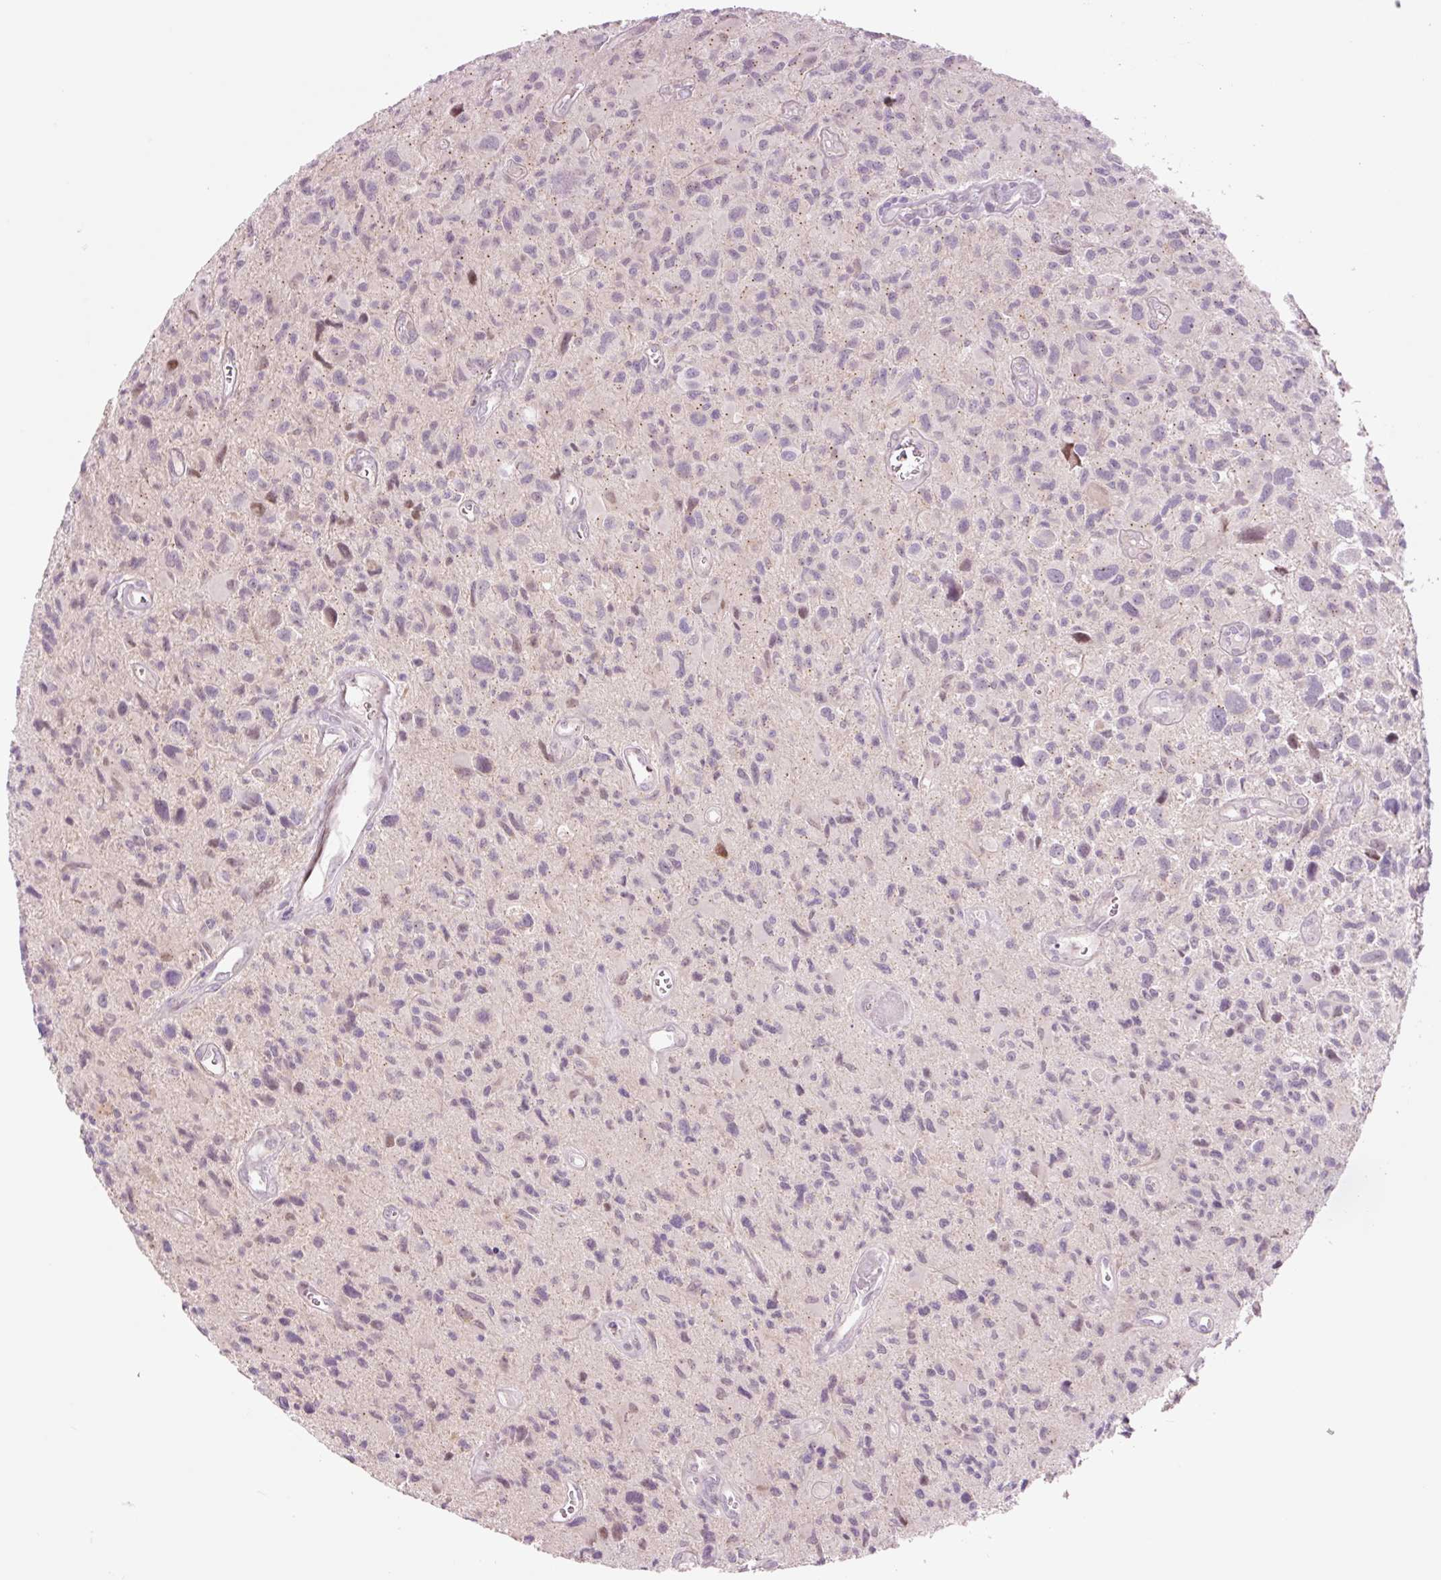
{"staining": {"intensity": "weak", "quantity": "<25%", "location": "nuclear"}, "tissue": "glioma", "cell_type": "Tumor cells", "image_type": "cancer", "snomed": [{"axis": "morphology", "description": "Glioma, malignant, High grade"}, {"axis": "topography", "description": "Brain"}], "caption": "Tumor cells show no significant expression in malignant glioma (high-grade).", "gene": "DAPP1", "patient": {"sex": "male", "age": 76}}